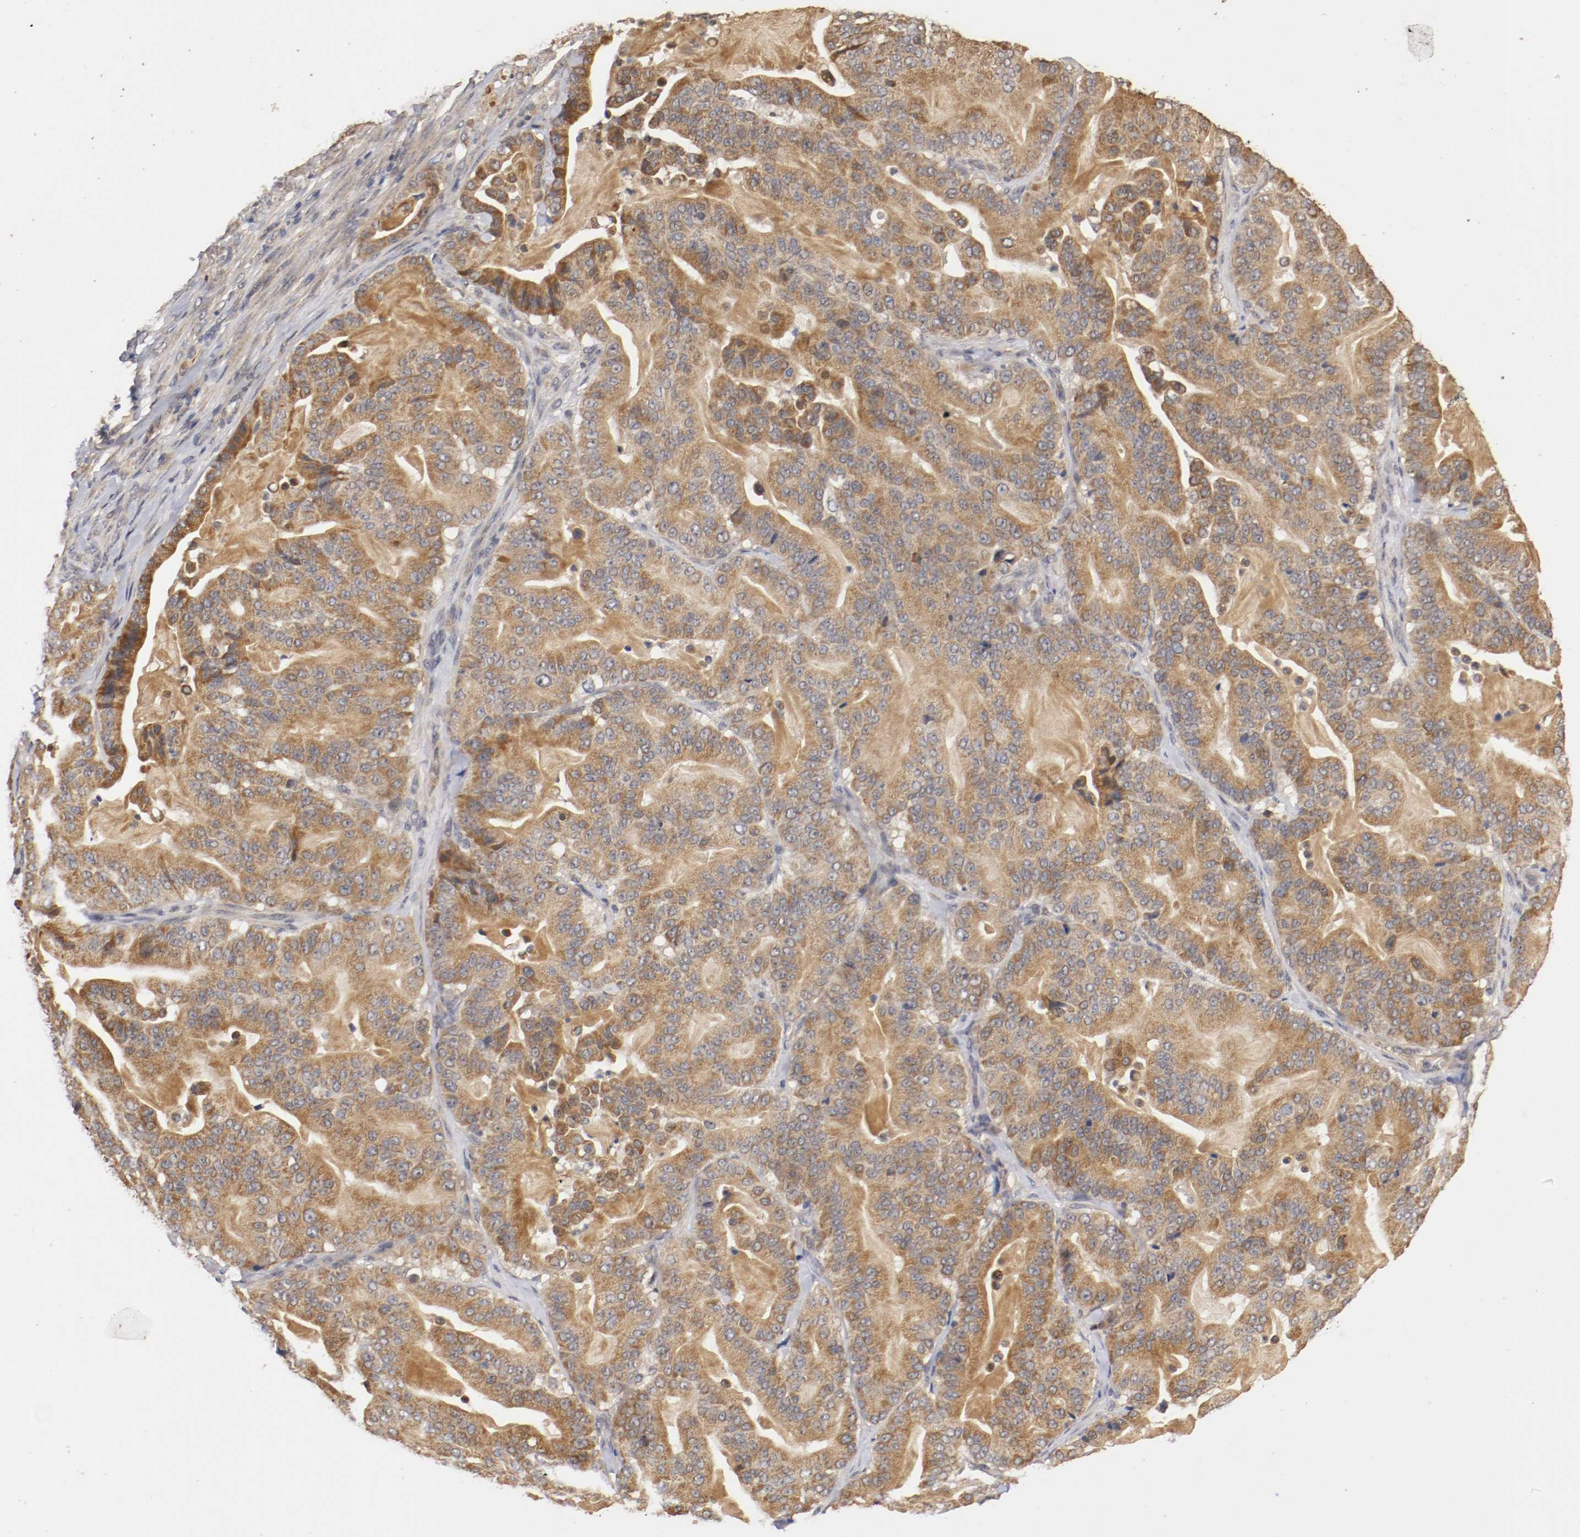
{"staining": {"intensity": "moderate", "quantity": ">75%", "location": "cytoplasmic/membranous"}, "tissue": "pancreatic cancer", "cell_type": "Tumor cells", "image_type": "cancer", "snomed": [{"axis": "morphology", "description": "Adenocarcinoma, NOS"}, {"axis": "topography", "description": "Pancreas"}], "caption": "Tumor cells reveal moderate cytoplasmic/membranous positivity in approximately >75% of cells in pancreatic adenocarcinoma.", "gene": "TNFRSF1B", "patient": {"sex": "male", "age": 63}}